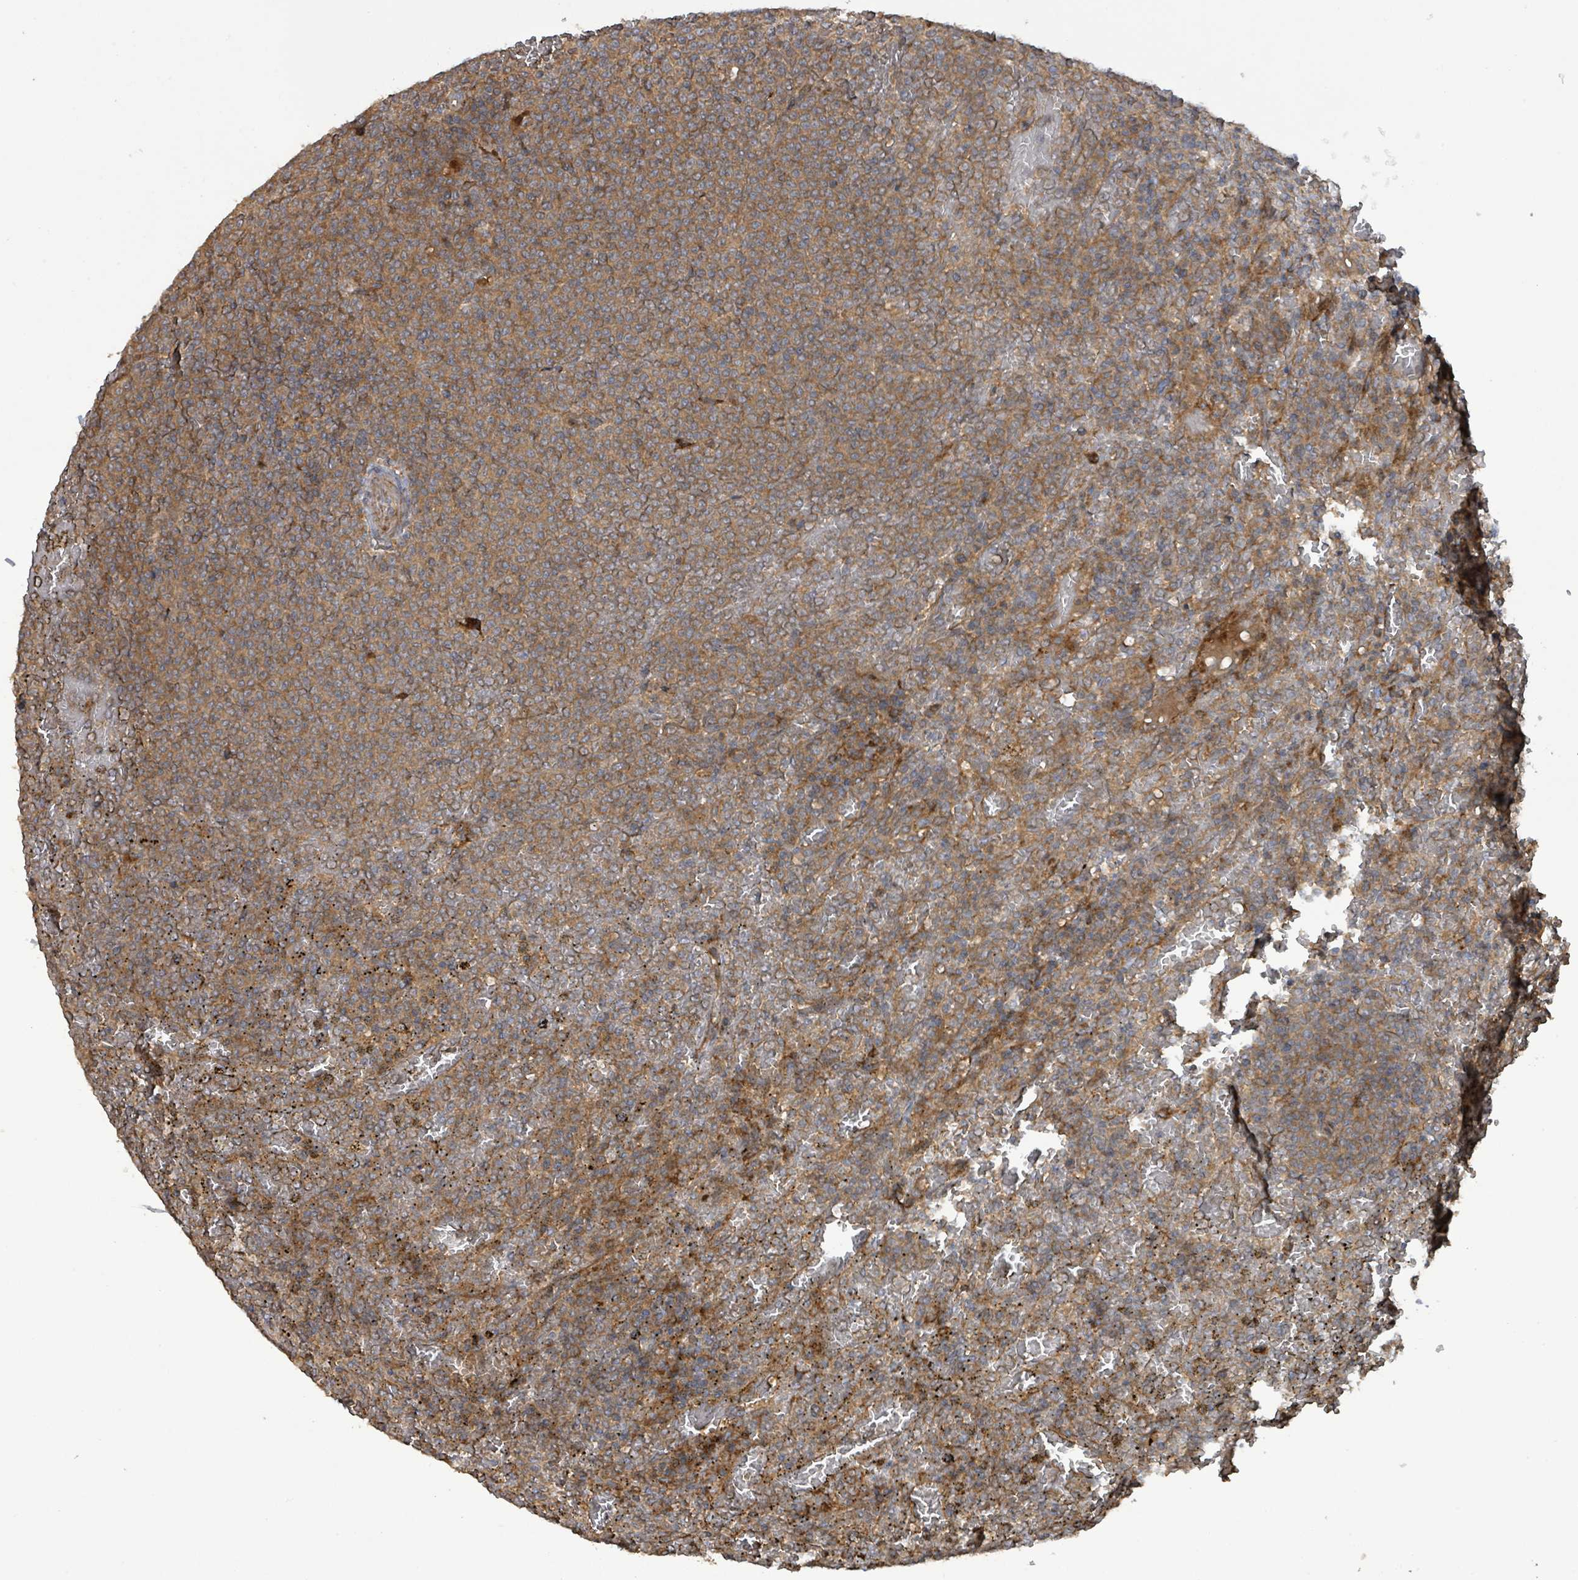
{"staining": {"intensity": "moderate", "quantity": ">75%", "location": "cytoplasmic/membranous"}, "tissue": "lymphoma", "cell_type": "Tumor cells", "image_type": "cancer", "snomed": [{"axis": "morphology", "description": "Malignant lymphoma, non-Hodgkin's type, Low grade"}, {"axis": "topography", "description": "Spleen"}], "caption": "Protein analysis of lymphoma tissue shows moderate cytoplasmic/membranous expression in about >75% of tumor cells. The staining was performed using DAB to visualize the protein expression in brown, while the nuclei were stained in blue with hematoxylin (Magnification: 20x).", "gene": "STARD4", "patient": {"sex": "male", "age": 60}}